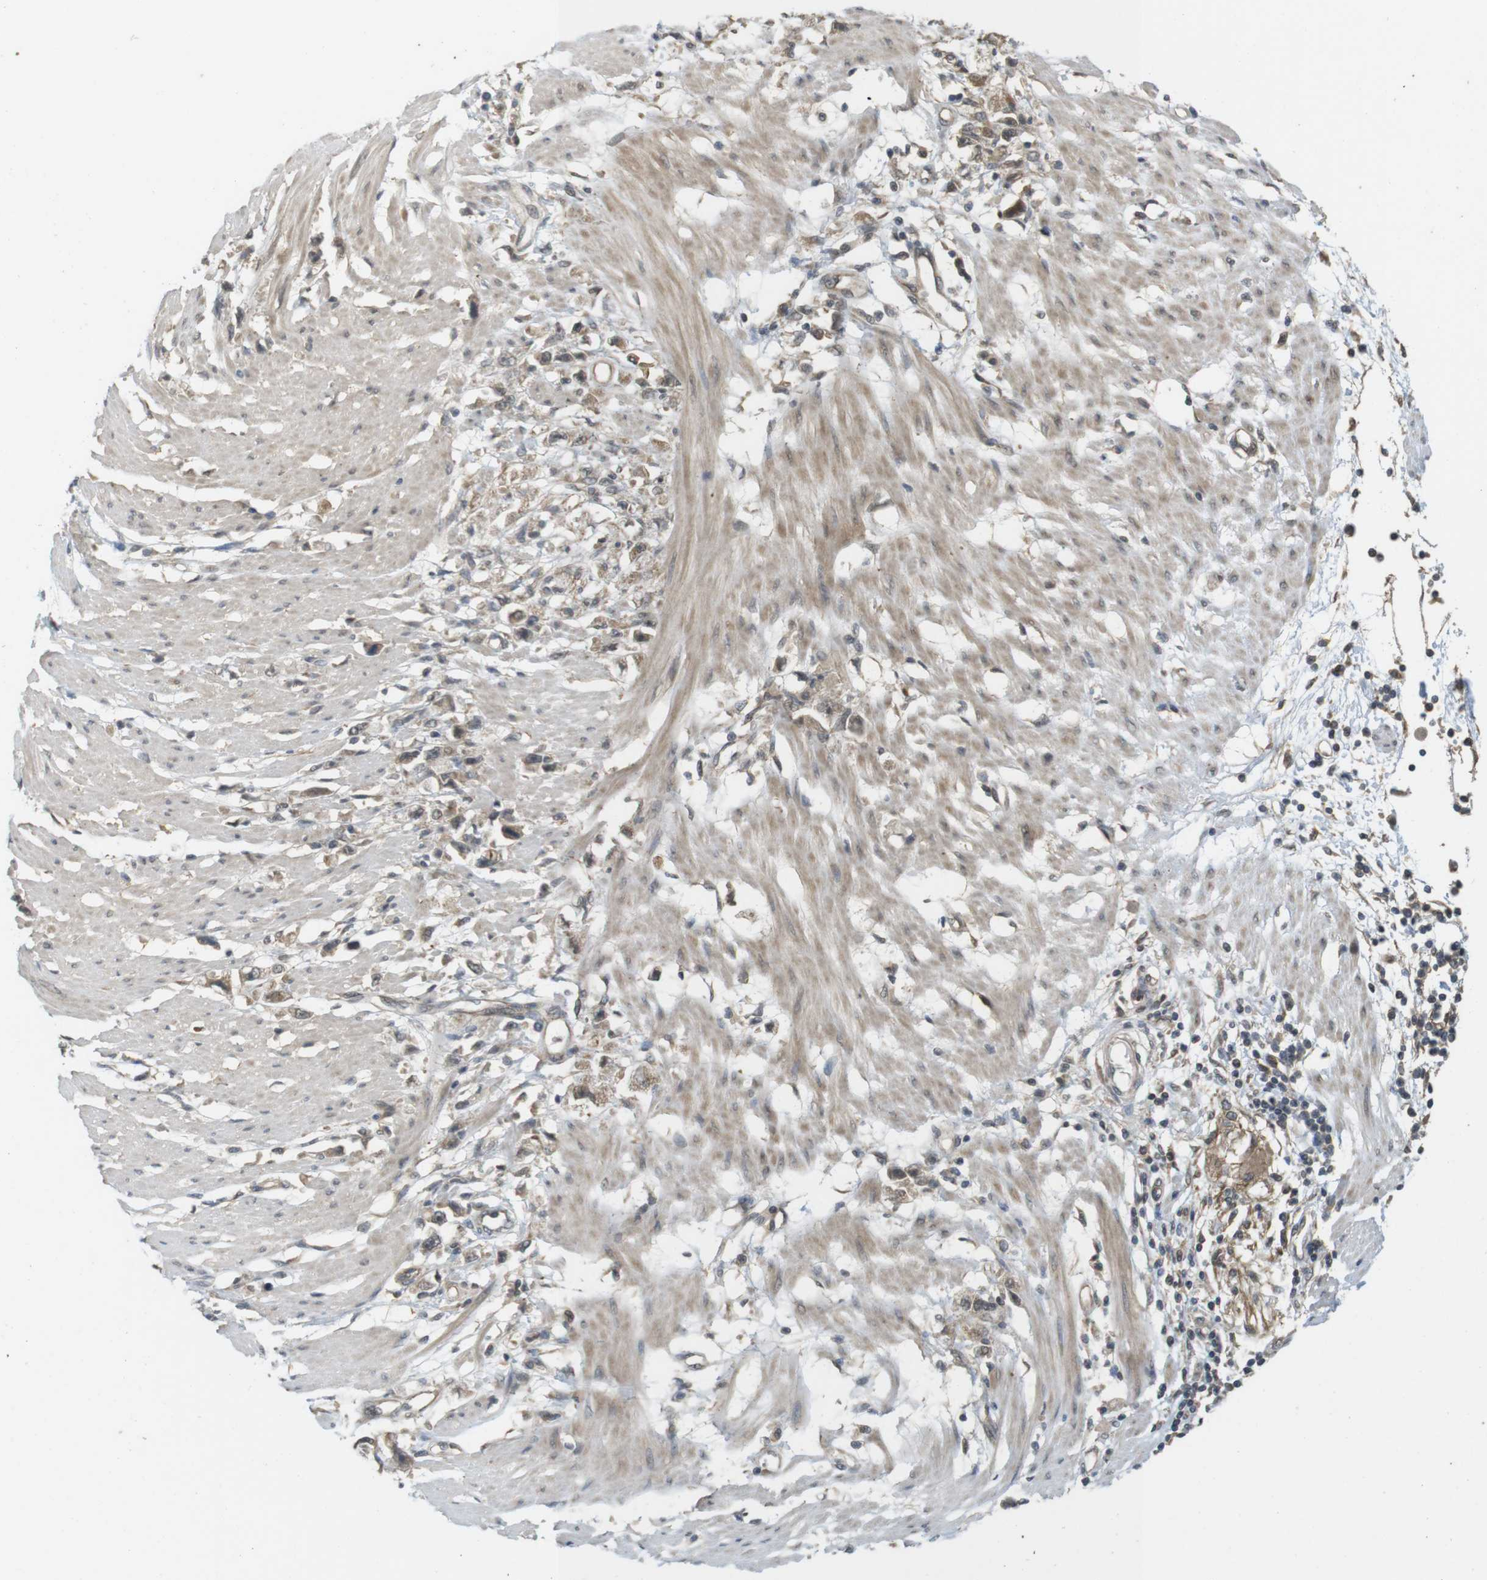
{"staining": {"intensity": "moderate", "quantity": ">75%", "location": "cytoplasmic/membranous"}, "tissue": "stomach cancer", "cell_type": "Tumor cells", "image_type": "cancer", "snomed": [{"axis": "morphology", "description": "Adenocarcinoma, NOS"}, {"axis": "topography", "description": "Stomach"}], "caption": "Protein staining reveals moderate cytoplasmic/membranous positivity in approximately >75% of tumor cells in stomach cancer.", "gene": "RNF130", "patient": {"sex": "female", "age": 59}}